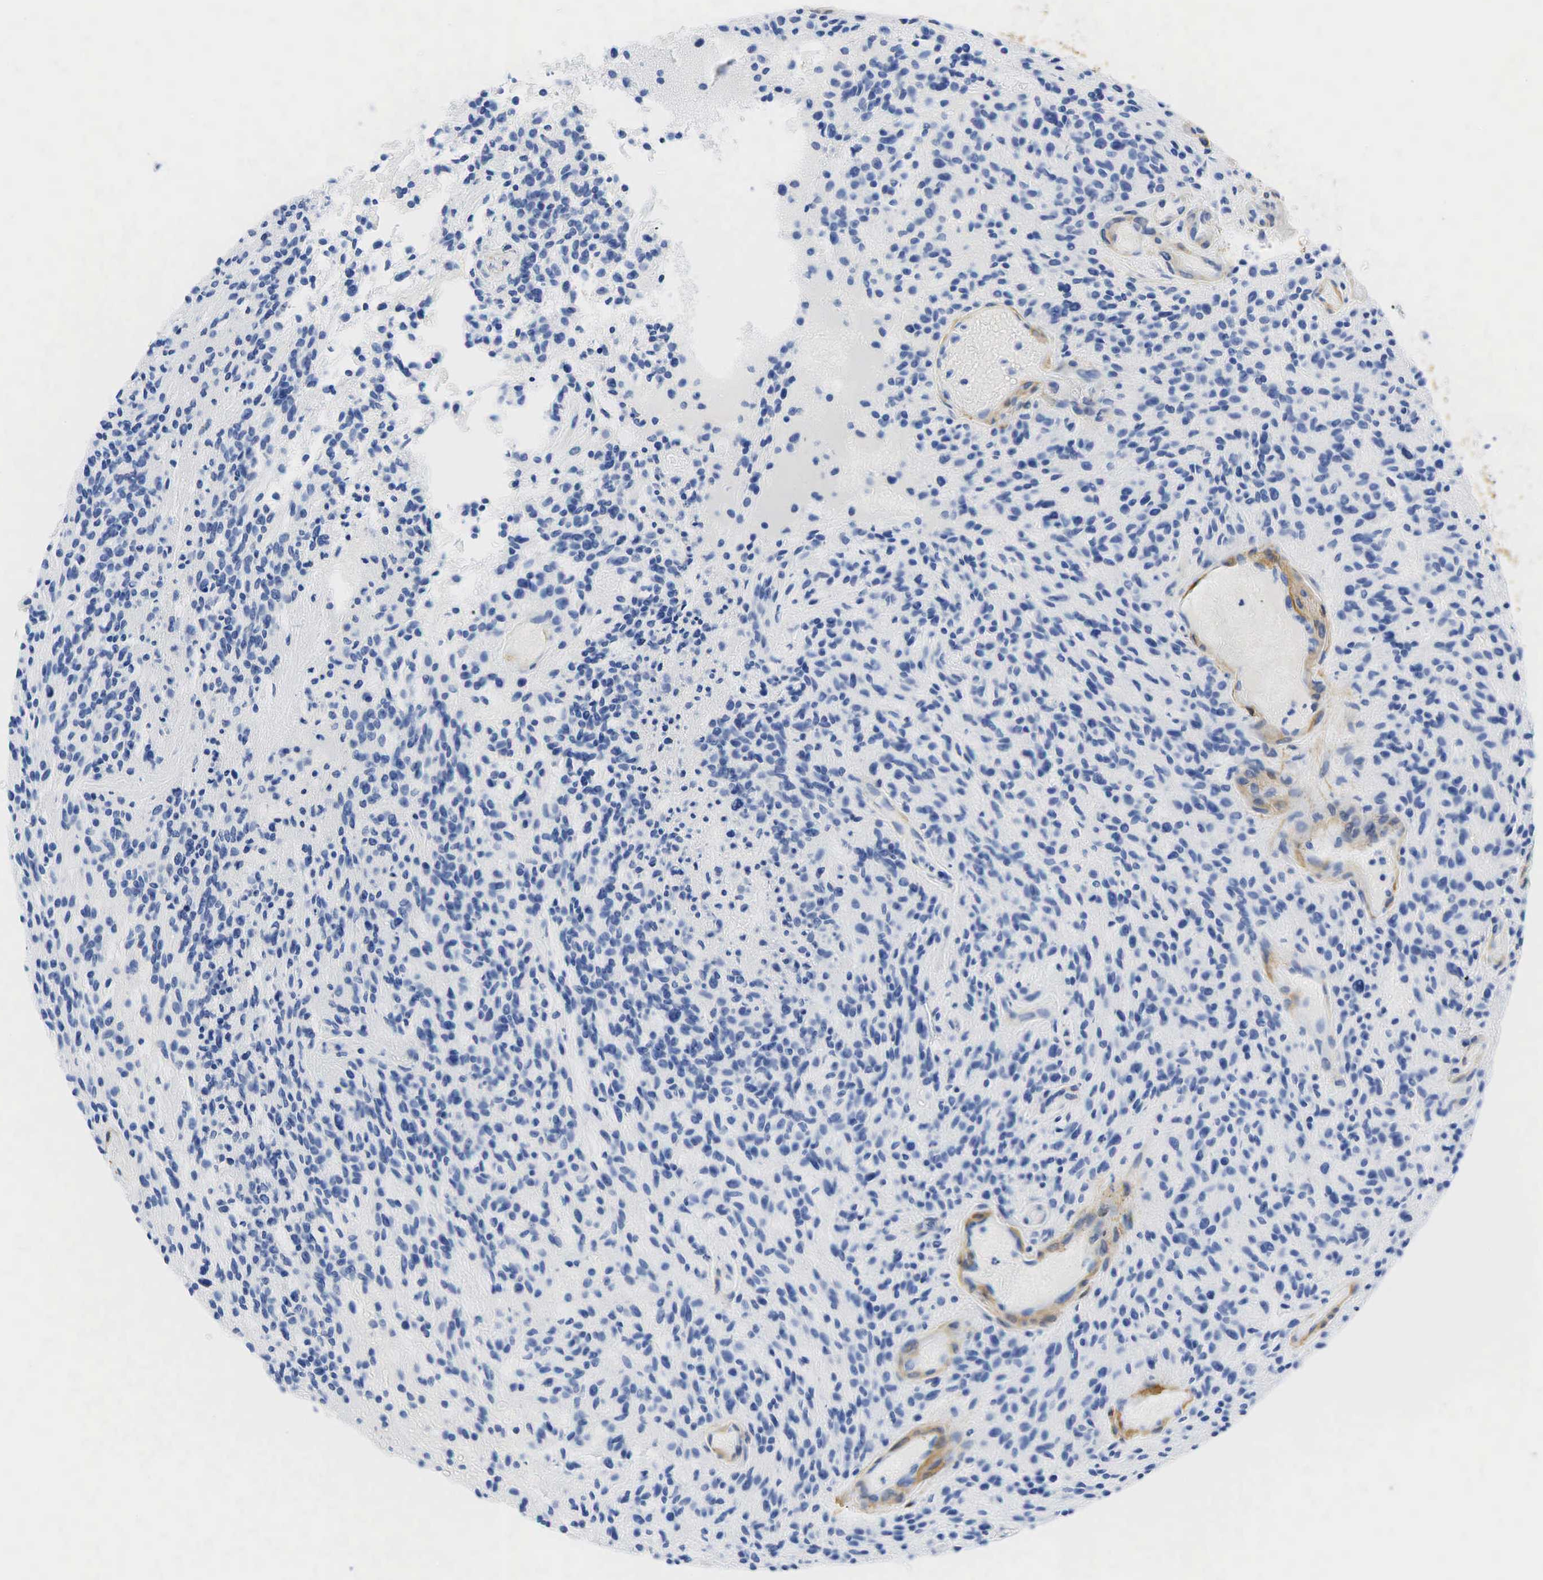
{"staining": {"intensity": "negative", "quantity": "none", "location": "none"}, "tissue": "glioma", "cell_type": "Tumor cells", "image_type": "cancer", "snomed": [{"axis": "morphology", "description": "Glioma, malignant, High grade"}, {"axis": "topography", "description": "Brain"}], "caption": "High magnification brightfield microscopy of malignant high-grade glioma stained with DAB (brown) and counterstained with hematoxylin (blue): tumor cells show no significant positivity.", "gene": "ACTA1", "patient": {"sex": "female", "age": 13}}